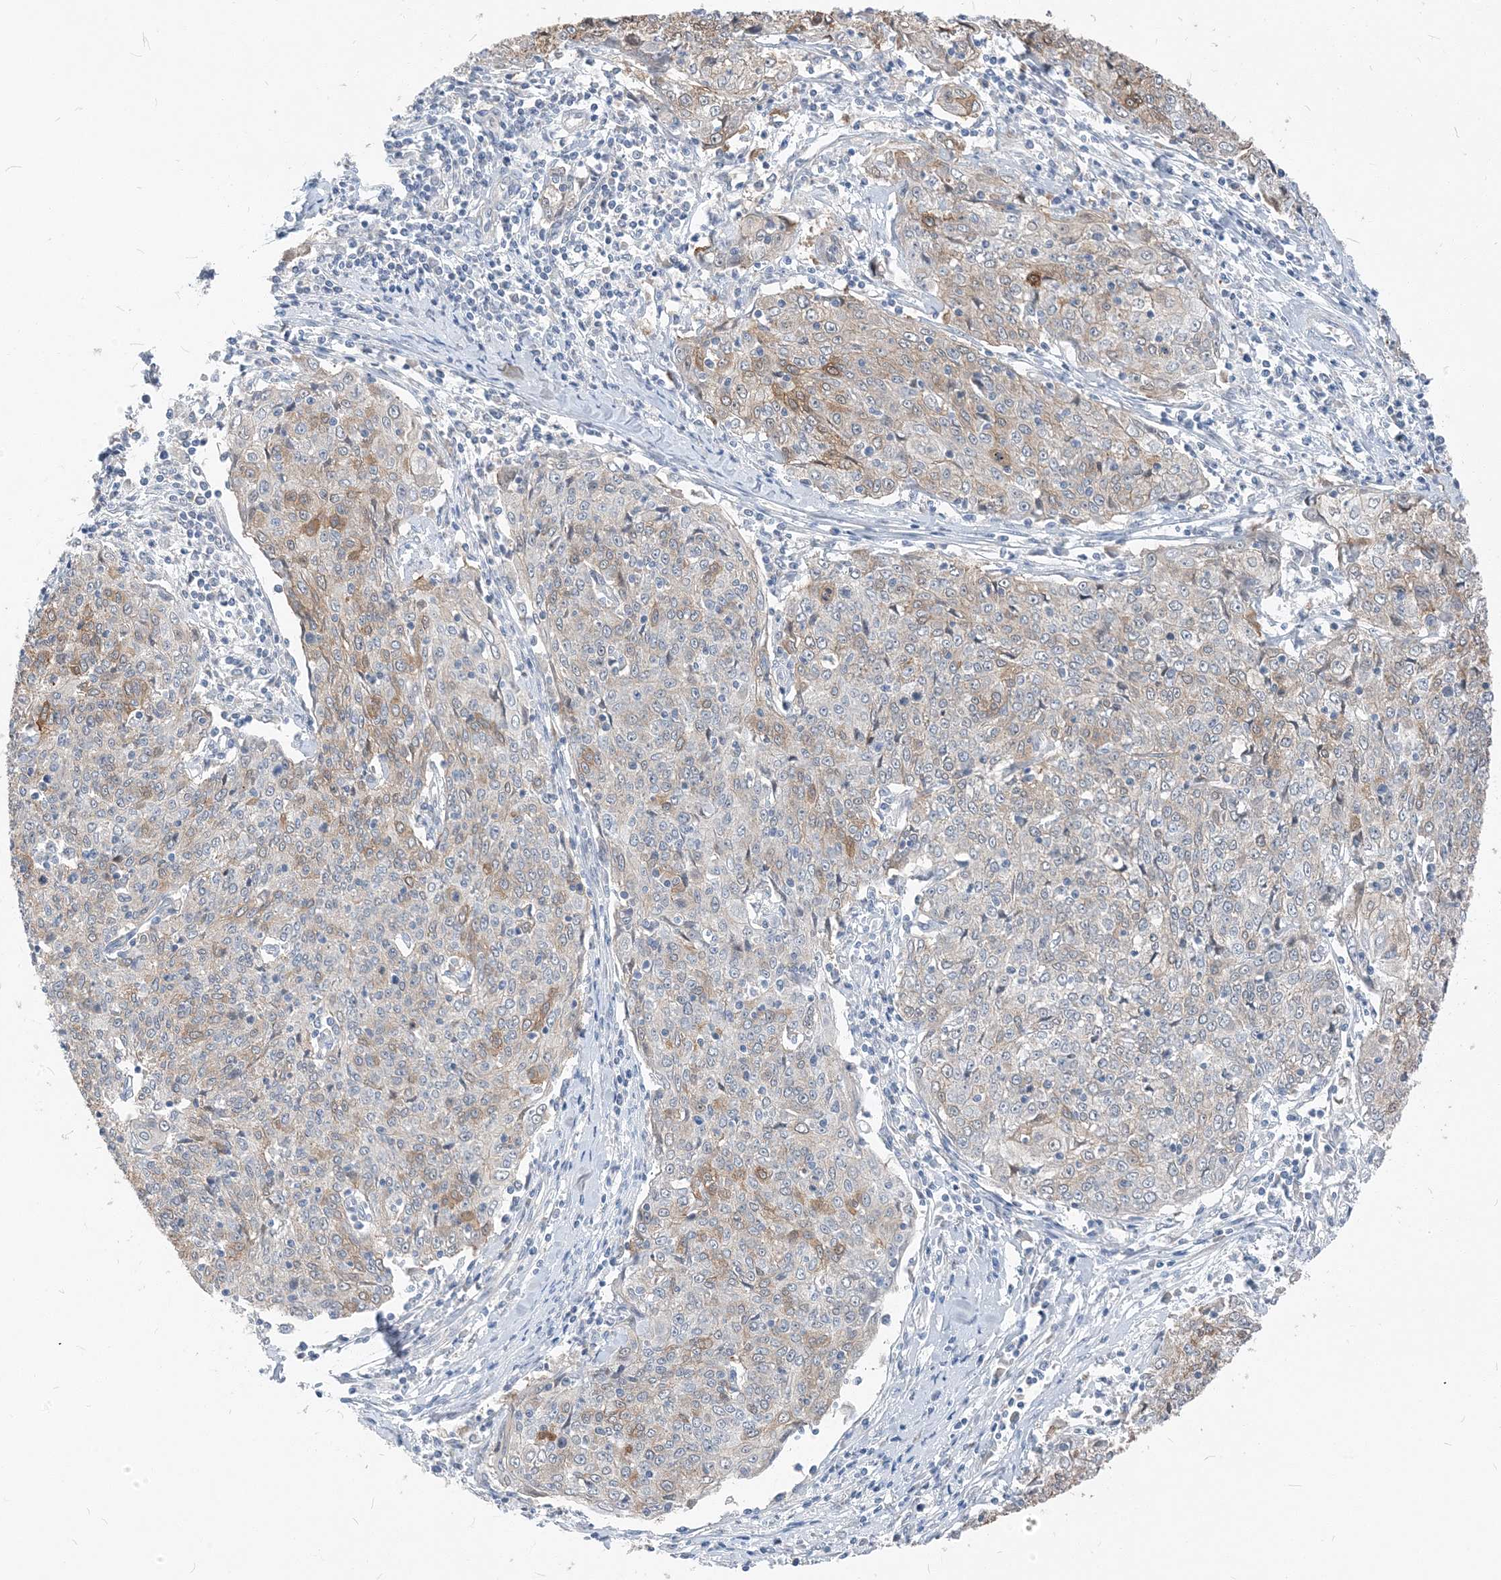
{"staining": {"intensity": "moderate", "quantity": "25%-75%", "location": "cytoplasmic/membranous"}, "tissue": "cervical cancer", "cell_type": "Tumor cells", "image_type": "cancer", "snomed": [{"axis": "morphology", "description": "Squamous cell carcinoma, NOS"}, {"axis": "topography", "description": "Cervix"}], "caption": "Immunohistochemistry (IHC) image of human cervical squamous cell carcinoma stained for a protein (brown), which shows medium levels of moderate cytoplasmic/membranous positivity in approximately 25%-75% of tumor cells.", "gene": "NCOA7", "patient": {"sex": "female", "age": 48}}